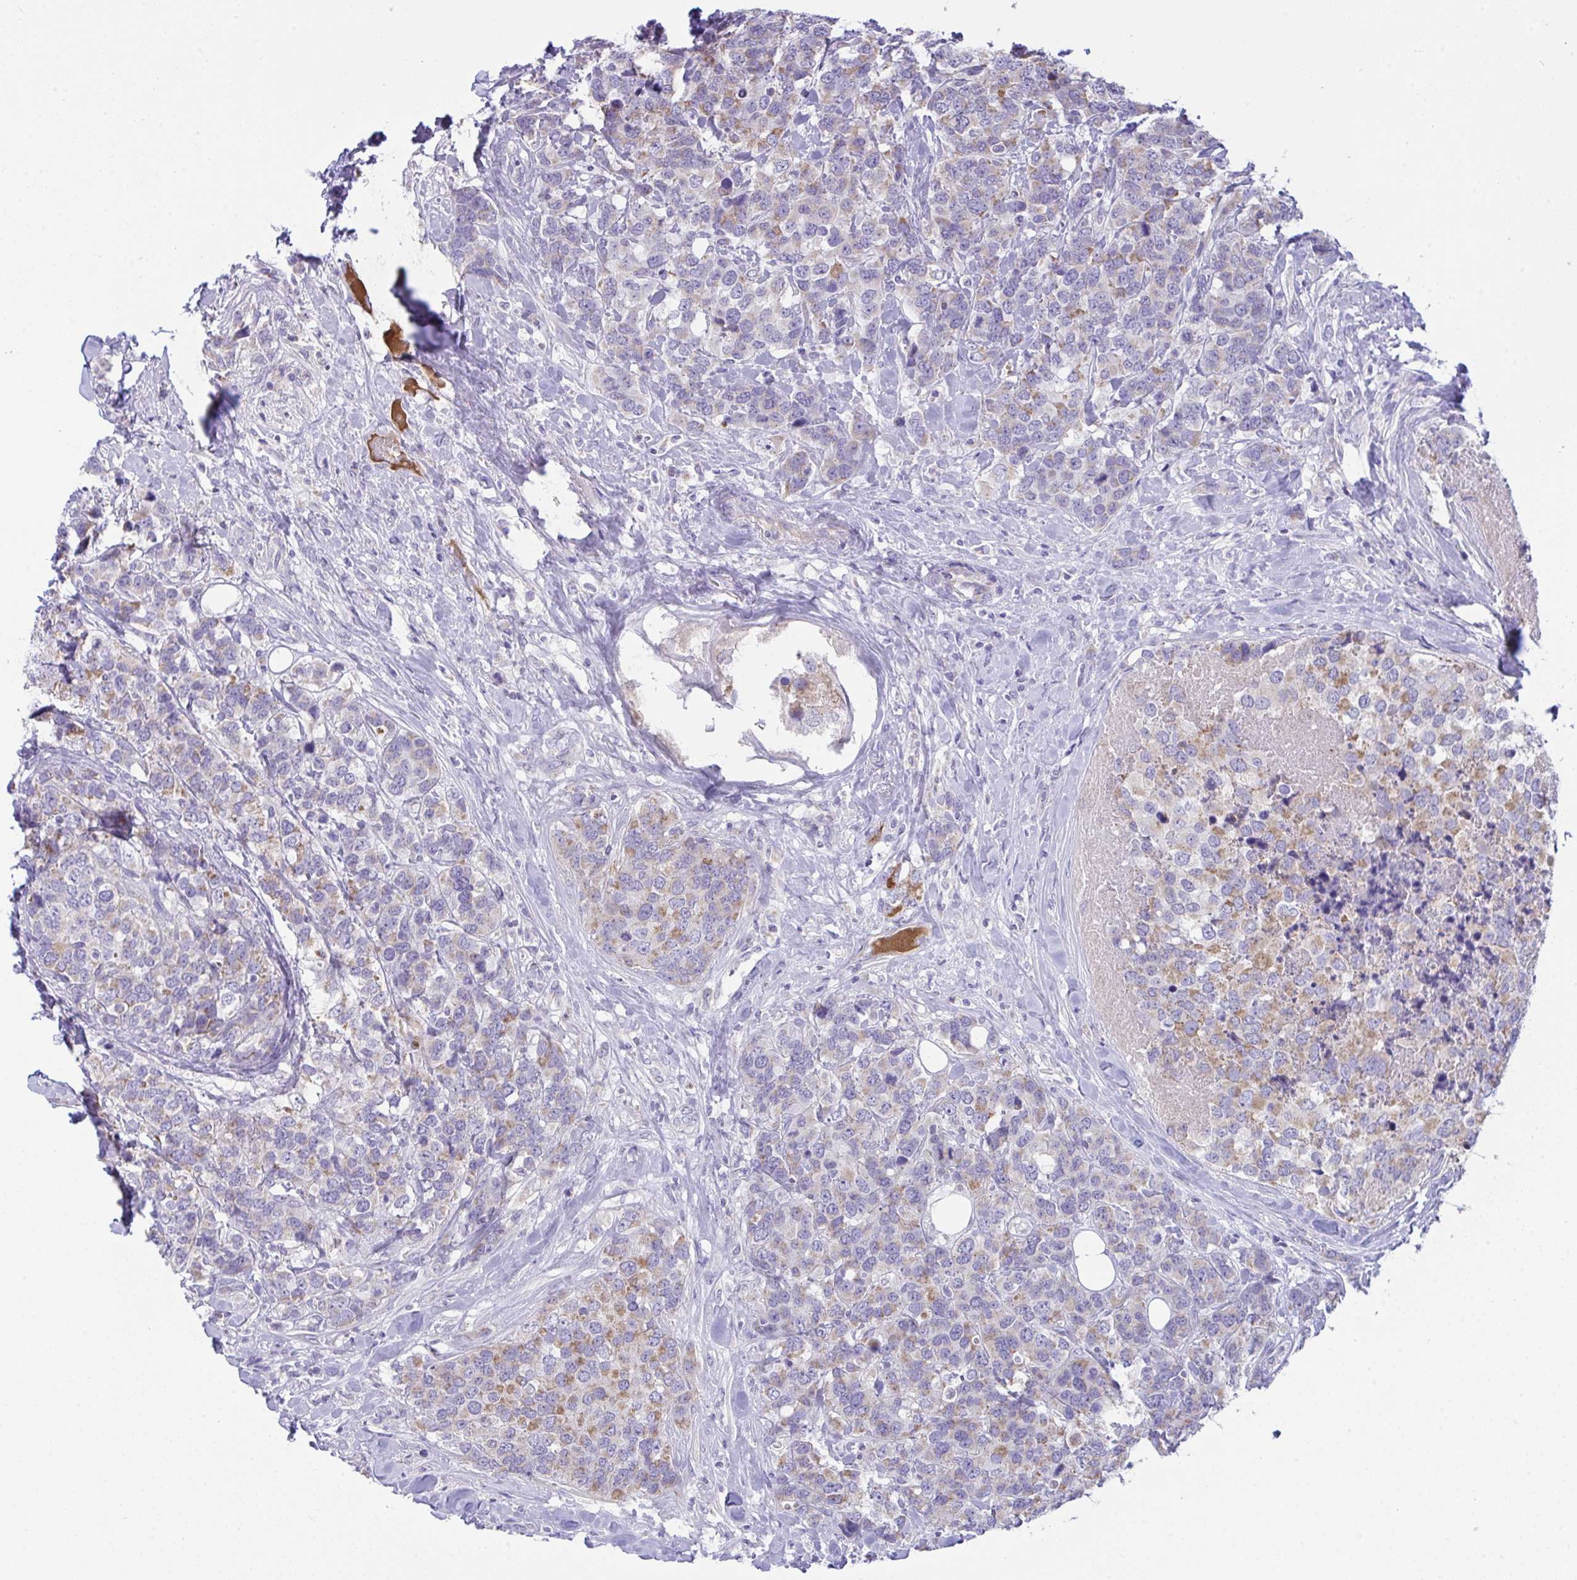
{"staining": {"intensity": "moderate", "quantity": "25%-75%", "location": "cytoplasmic/membranous"}, "tissue": "breast cancer", "cell_type": "Tumor cells", "image_type": "cancer", "snomed": [{"axis": "morphology", "description": "Lobular carcinoma"}, {"axis": "topography", "description": "Breast"}], "caption": "Tumor cells show moderate cytoplasmic/membranous expression in about 25%-75% of cells in lobular carcinoma (breast).", "gene": "PLA2G12B", "patient": {"sex": "female", "age": 59}}